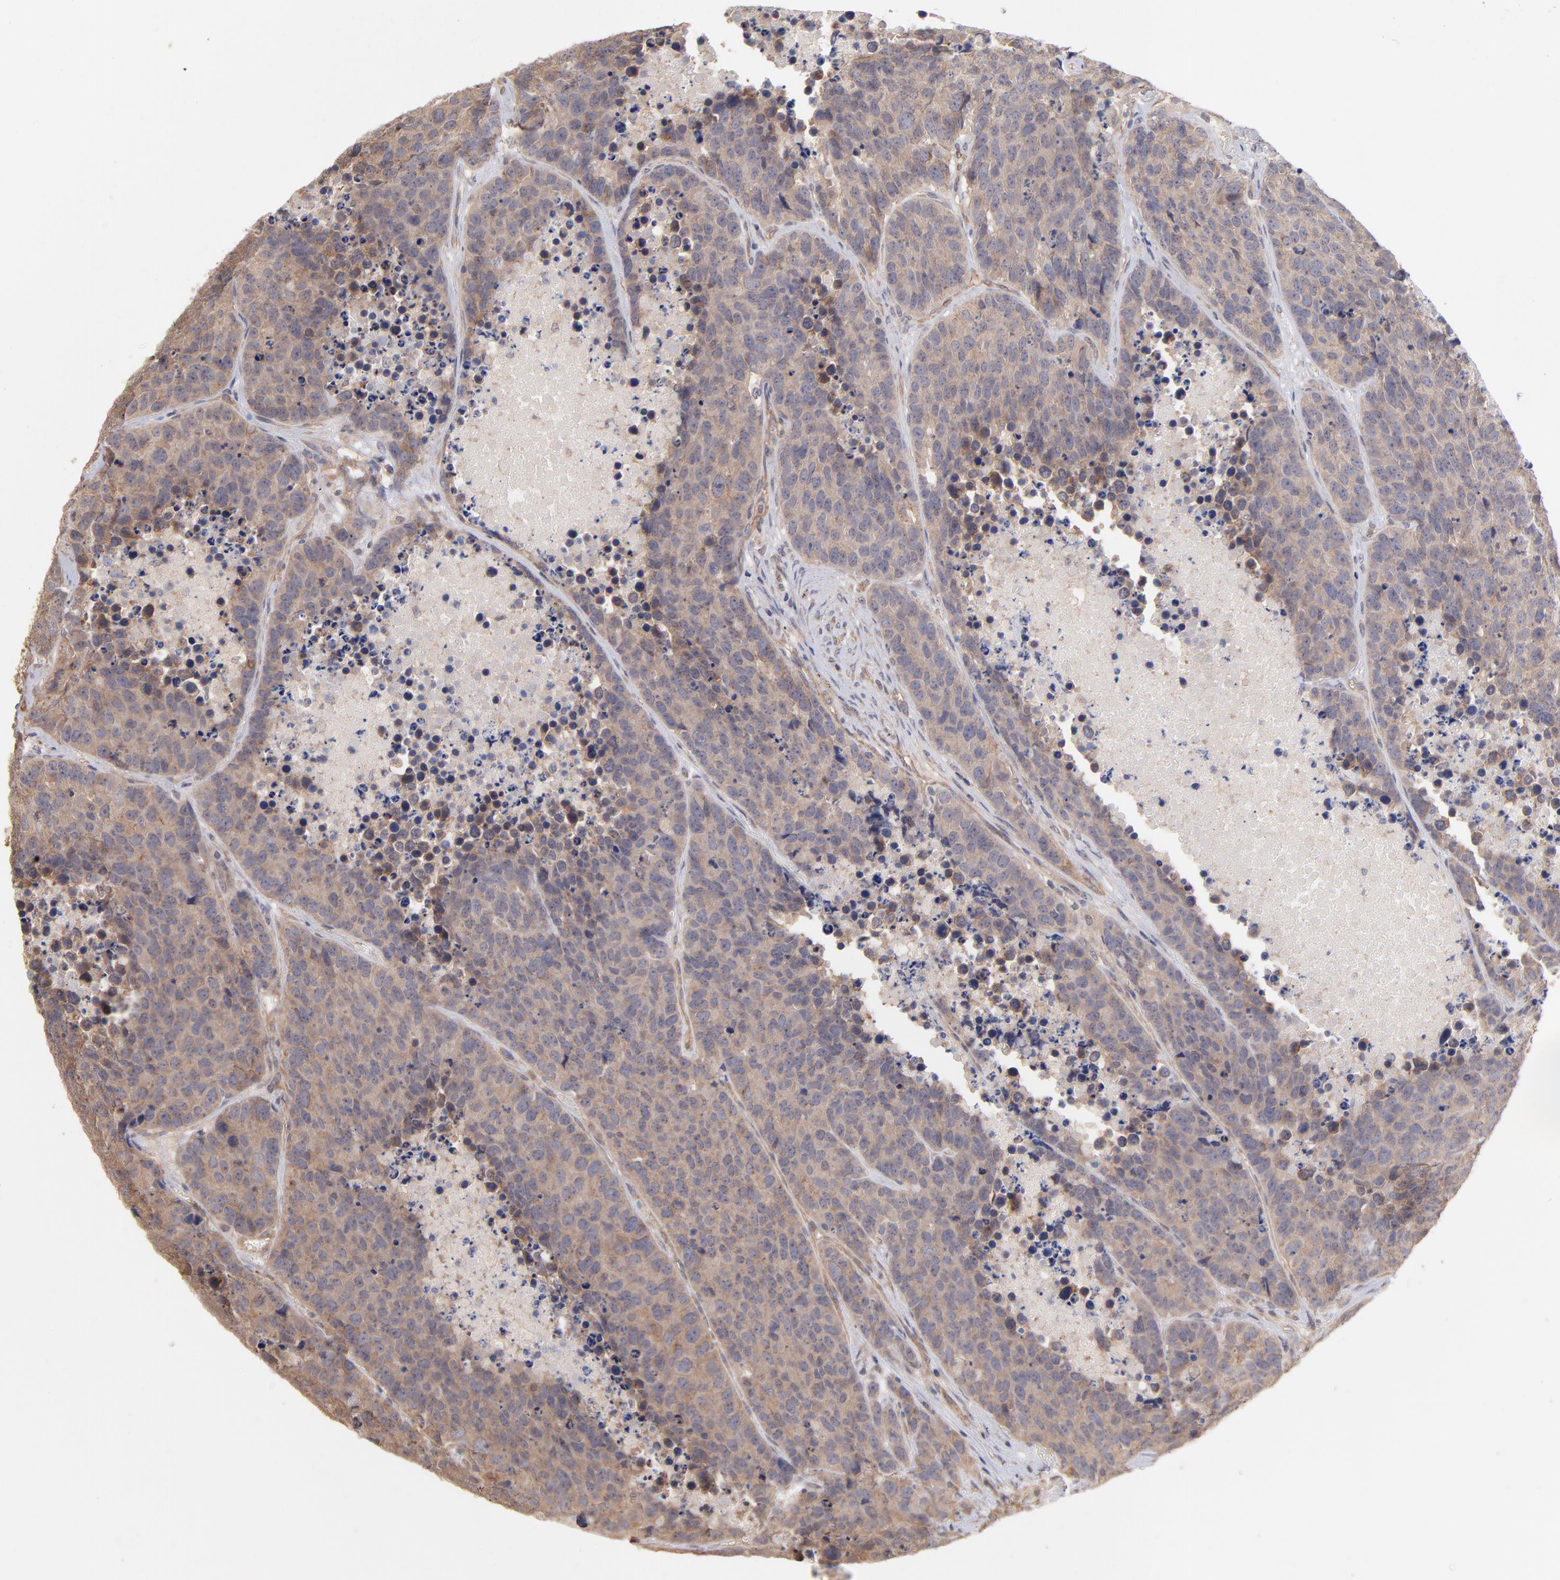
{"staining": {"intensity": "strong", "quantity": ">75%", "location": "cytoplasmic/membranous"}, "tissue": "carcinoid", "cell_type": "Tumor cells", "image_type": "cancer", "snomed": [{"axis": "morphology", "description": "Carcinoid, malignant, NOS"}, {"axis": "topography", "description": "Lung"}], "caption": "Immunohistochemical staining of carcinoid demonstrates high levels of strong cytoplasmic/membranous staining in approximately >75% of tumor cells. (DAB (3,3'-diaminobenzidine) IHC, brown staining for protein, blue staining for nuclei).", "gene": "STAP2", "patient": {"sex": "male", "age": 60}}